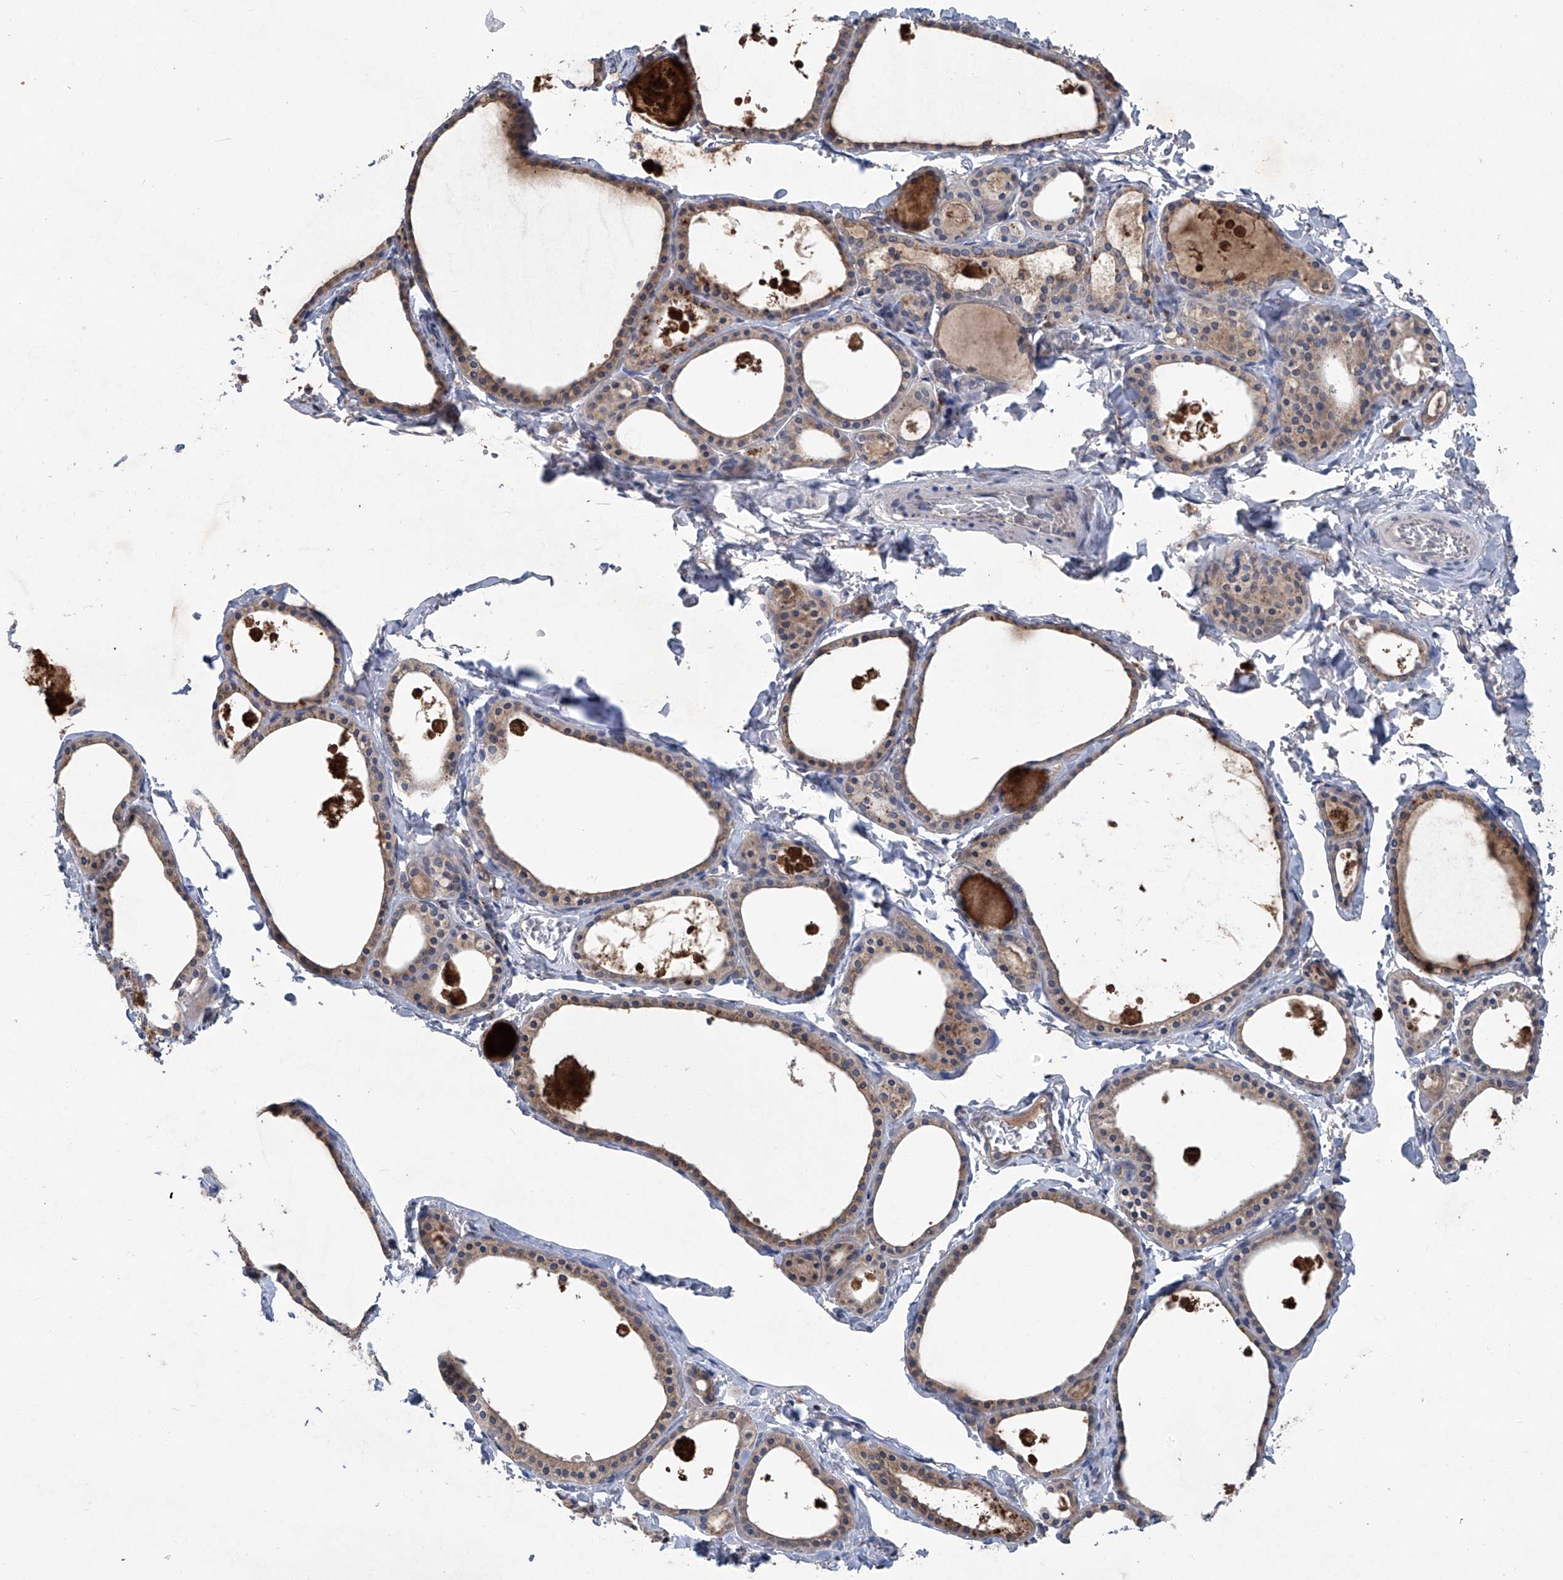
{"staining": {"intensity": "weak", "quantity": ">75%", "location": "cytoplasmic/membranous"}, "tissue": "thyroid gland", "cell_type": "Glandular cells", "image_type": "normal", "snomed": [{"axis": "morphology", "description": "Normal tissue, NOS"}, {"axis": "topography", "description": "Thyroid gland"}], "caption": "DAB (3,3'-diaminobenzidine) immunohistochemical staining of normal thyroid gland shows weak cytoplasmic/membranous protein expression in about >75% of glandular cells.", "gene": "PCSK5", "patient": {"sex": "male", "age": 56}}